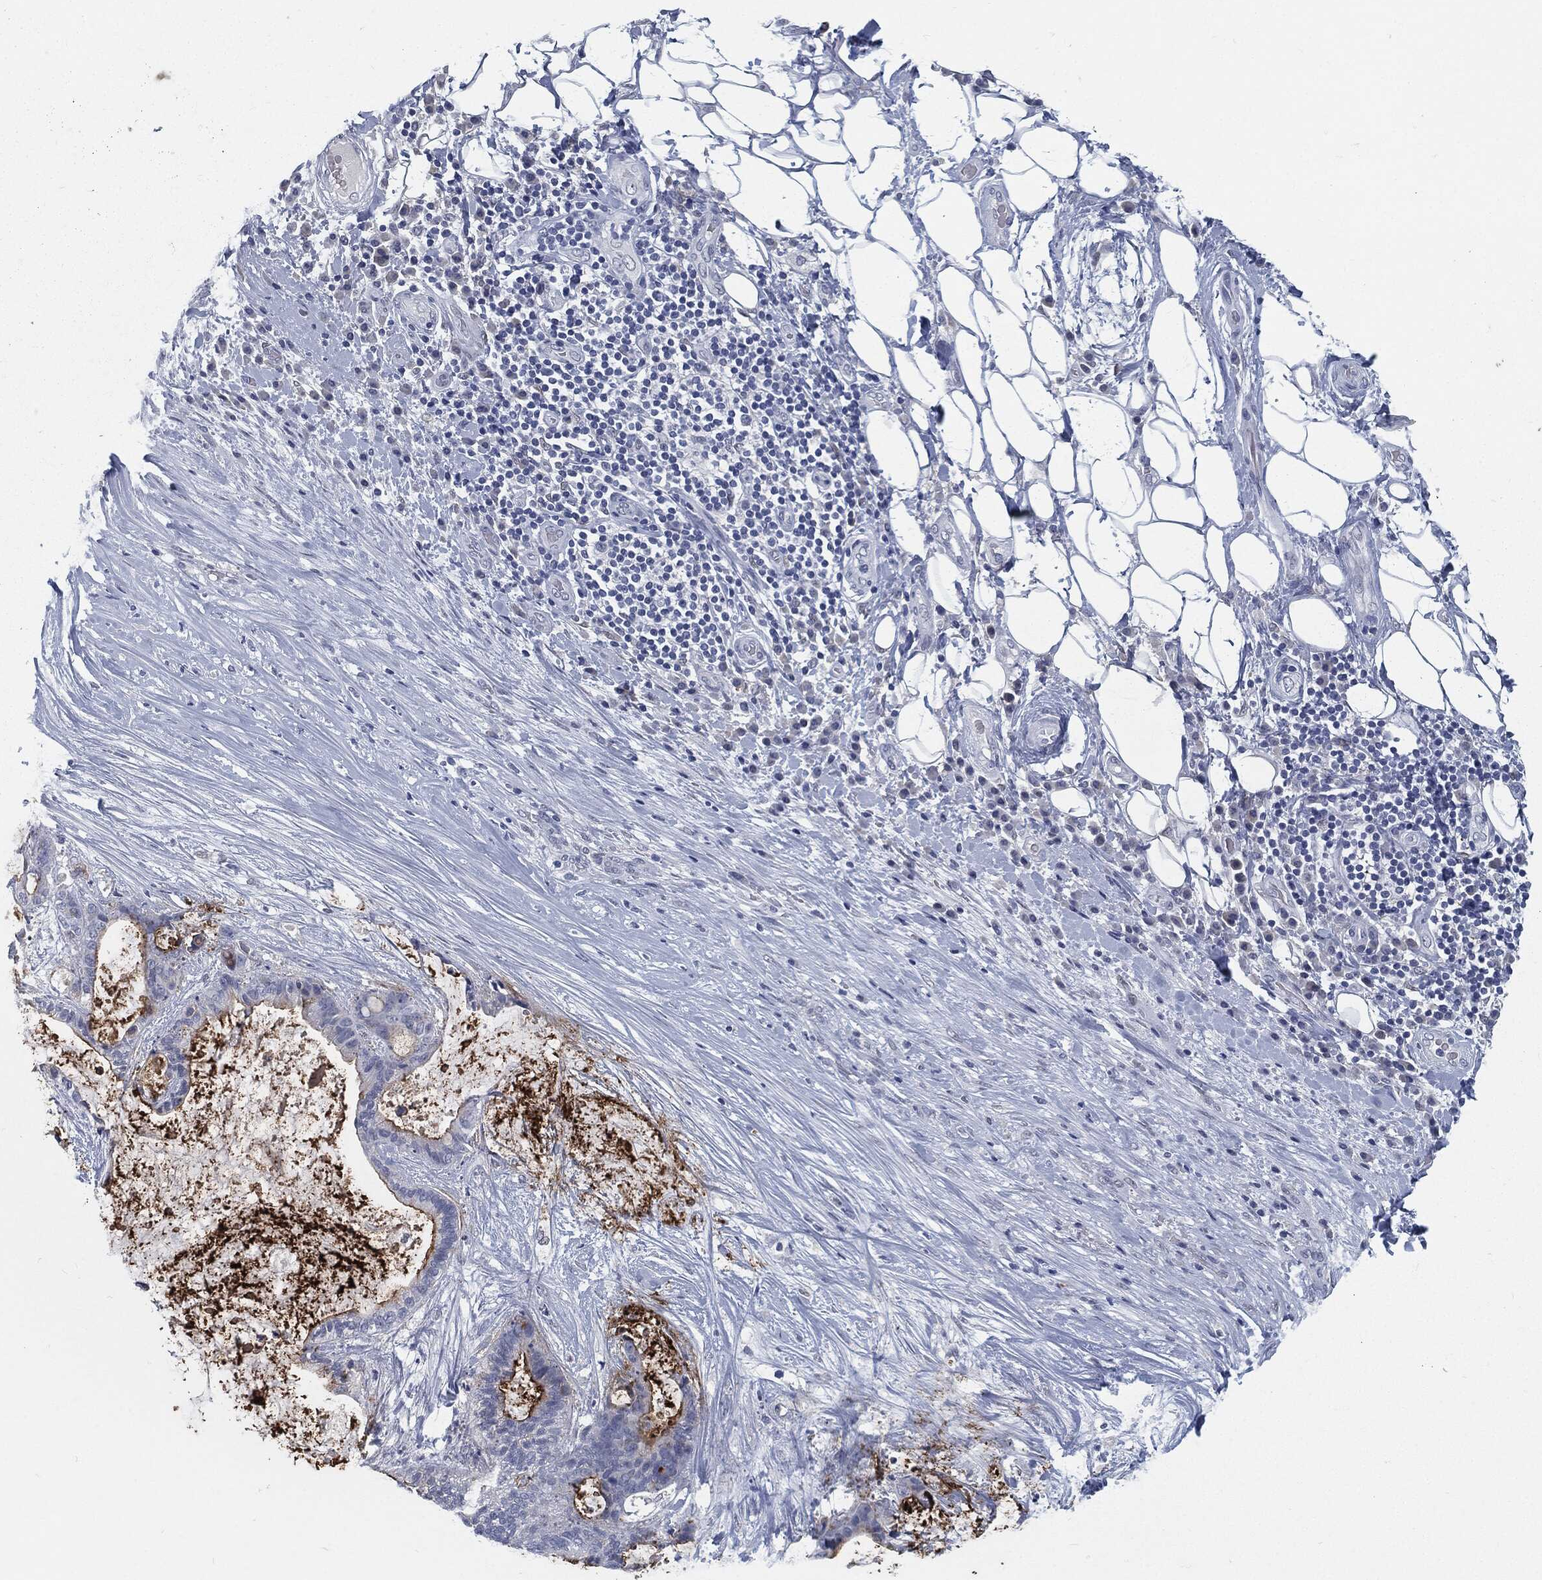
{"staining": {"intensity": "strong", "quantity": "<25%", "location": "cytoplasmic/membranous"}, "tissue": "liver cancer", "cell_type": "Tumor cells", "image_type": "cancer", "snomed": [{"axis": "morphology", "description": "Cholangiocarcinoma"}, {"axis": "topography", "description": "Liver"}], "caption": "An immunohistochemistry (IHC) micrograph of tumor tissue is shown. Protein staining in brown highlights strong cytoplasmic/membranous positivity in liver cancer within tumor cells. The protein is shown in brown color, while the nuclei are stained blue.", "gene": "PROM1", "patient": {"sex": "female", "age": 73}}